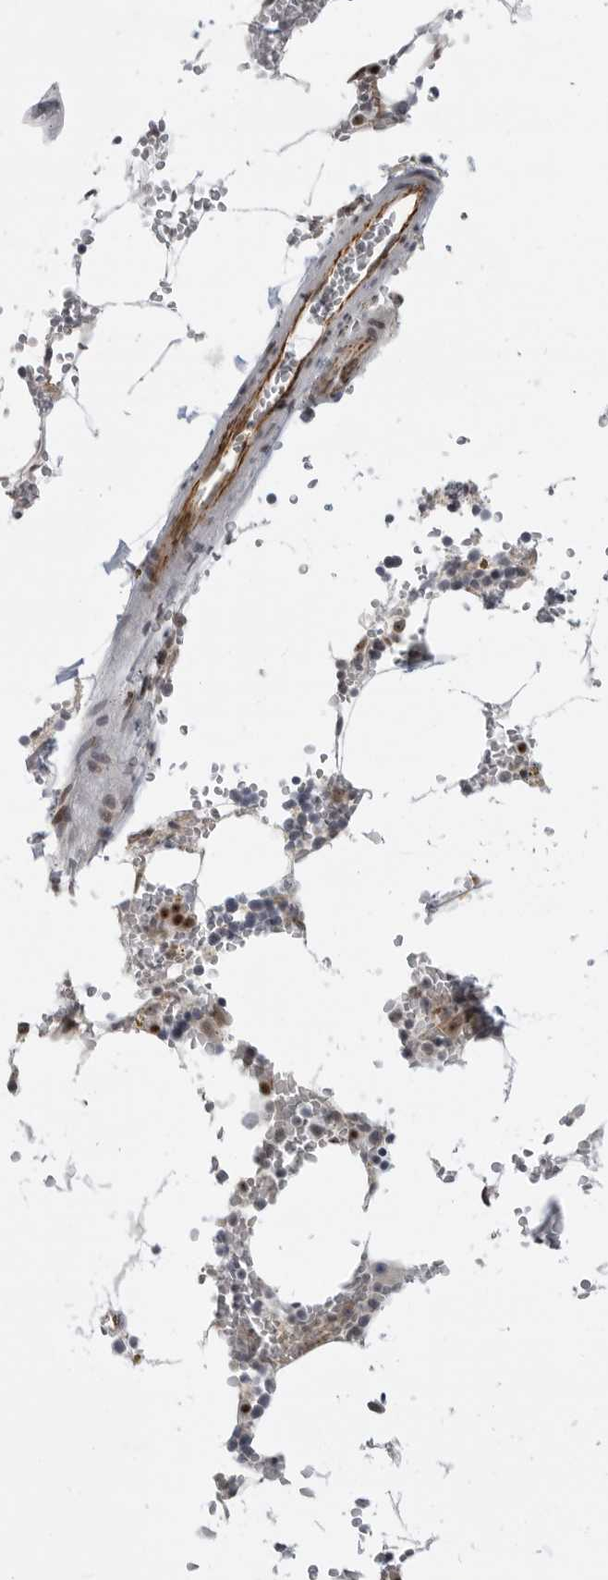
{"staining": {"intensity": "moderate", "quantity": "<25%", "location": "nuclear"}, "tissue": "bone marrow", "cell_type": "Hematopoietic cells", "image_type": "normal", "snomed": [{"axis": "morphology", "description": "Normal tissue, NOS"}, {"axis": "topography", "description": "Bone marrow"}], "caption": "Moderate nuclear staining is seen in about <25% of hematopoietic cells in benign bone marrow.", "gene": "CEP295NL", "patient": {"sex": "male", "age": 70}}